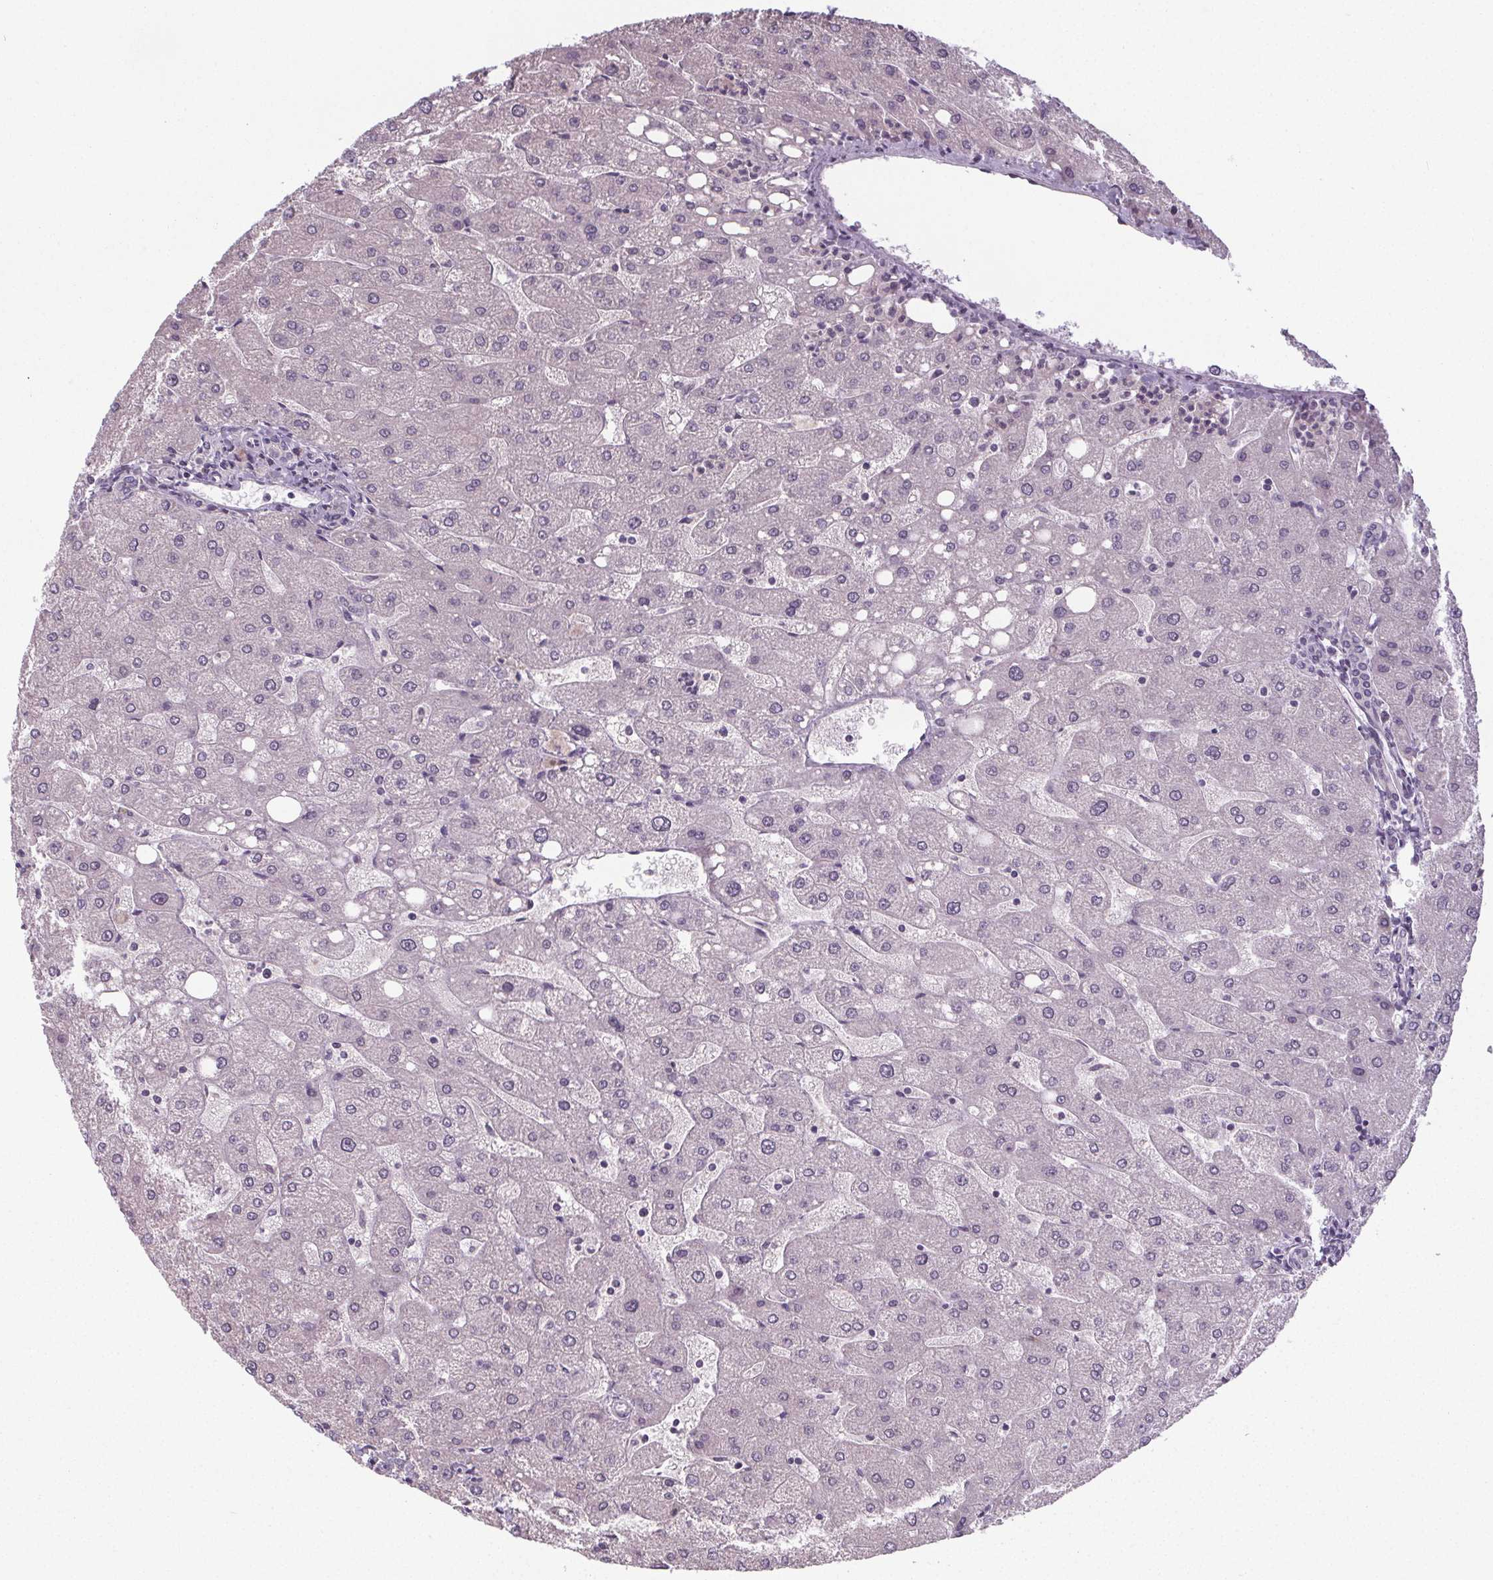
{"staining": {"intensity": "negative", "quantity": "none", "location": "none"}, "tissue": "liver", "cell_type": "Cholangiocytes", "image_type": "normal", "snomed": [{"axis": "morphology", "description": "Normal tissue, NOS"}, {"axis": "topography", "description": "Liver"}], "caption": "The immunohistochemistry image has no significant positivity in cholangiocytes of liver.", "gene": "SLC26A2", "patient": {"sex": "male", "age": 67}}